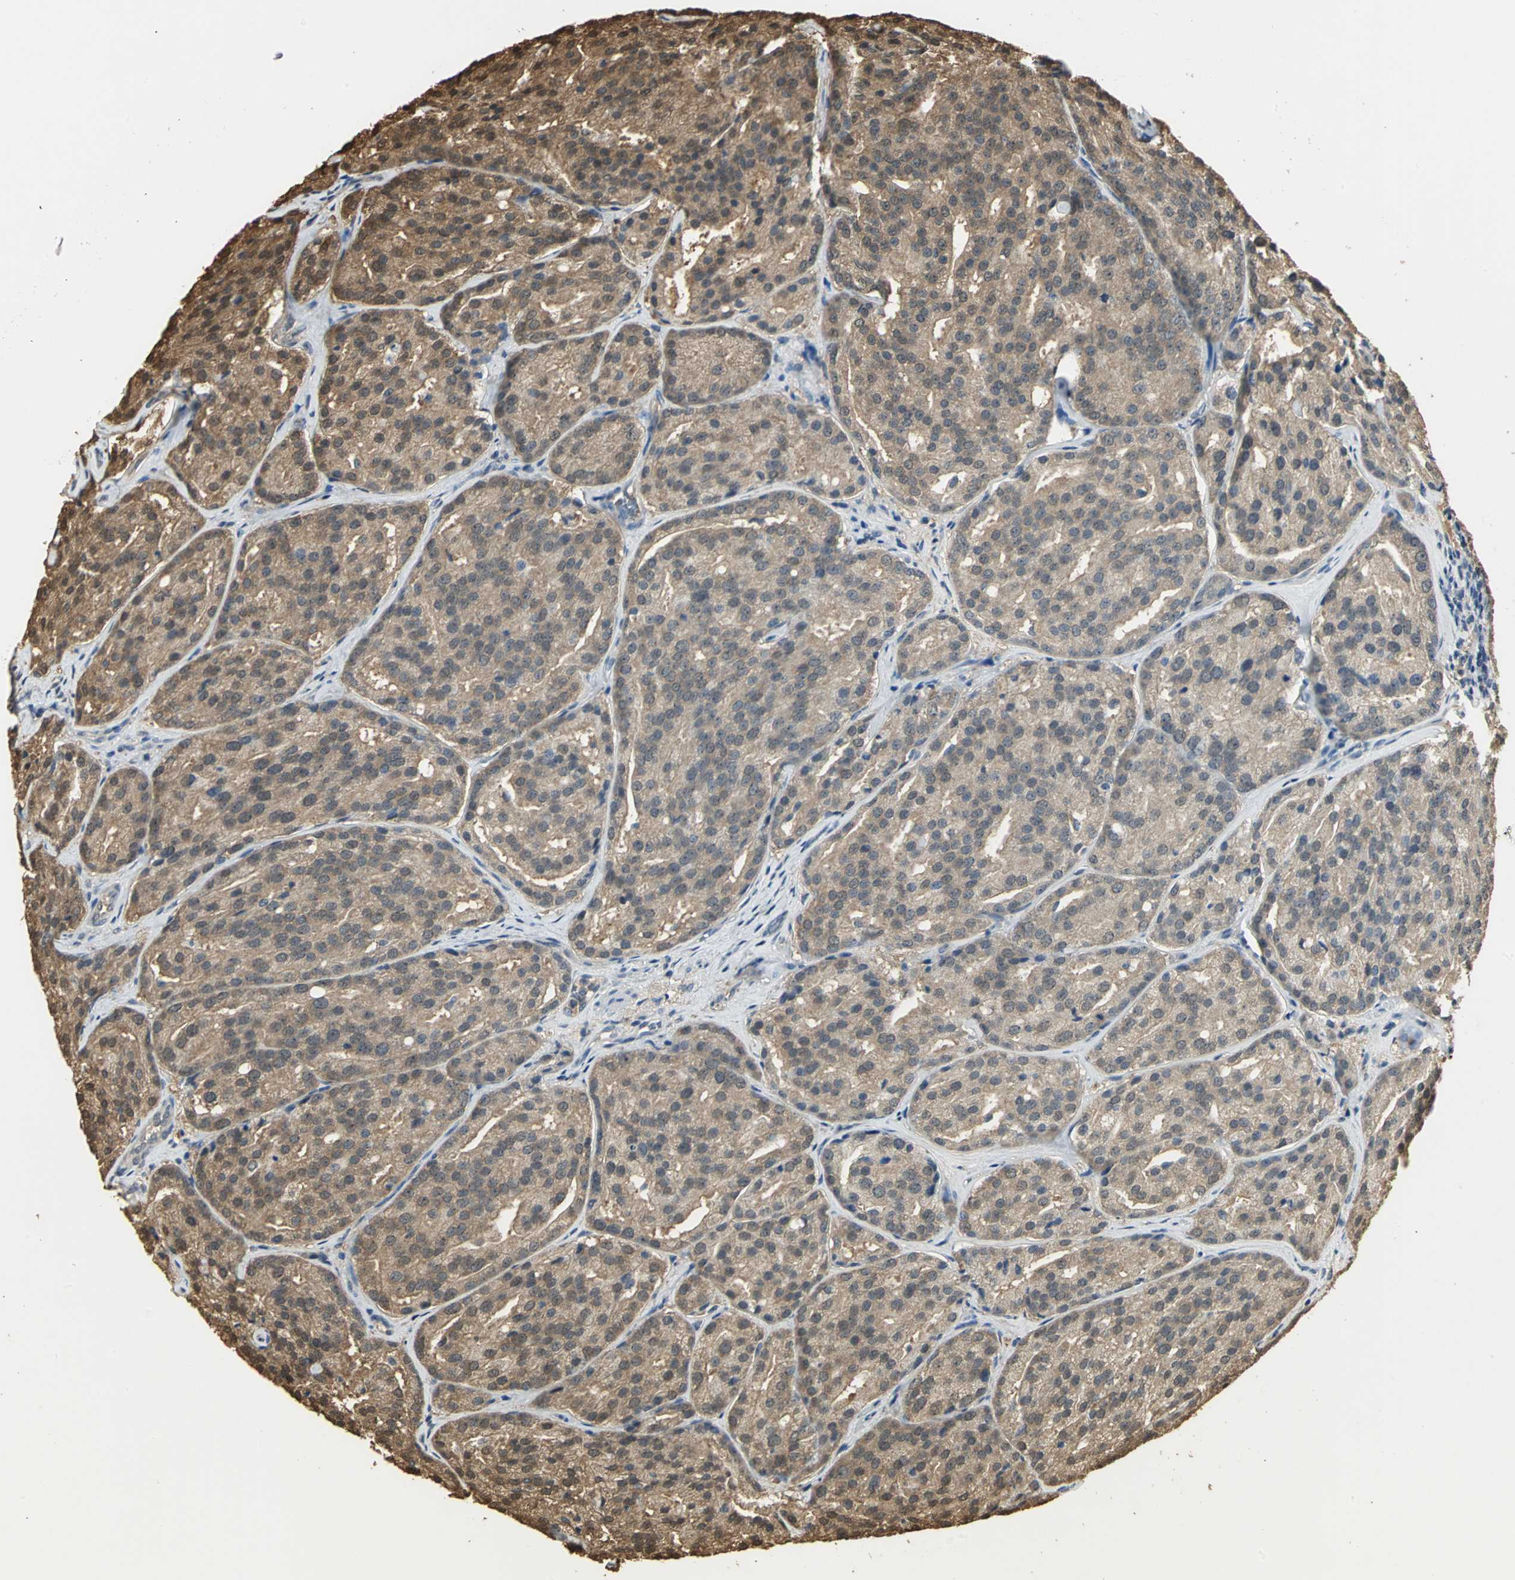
{"staining": {"intensity": "moderate", "quantity": ">75%", "location": "cytoplasmic/membranous"}, "tissue": "prostate cancer", "cell_type": "Tumor cells", "image_type": "cancer", "snomed": [{"axis": "morphology", "description": "Adenocarcinoma, High grade"}, {"axis": "topography", "description": "Prostate"}], "caption": "Protein staining displays moderate cytoplasmic/membranous expression in about >75% of tumor cells in prostate cancer.", "gene": "PARK7", "patient": {"sex": "male", "age": 64}}